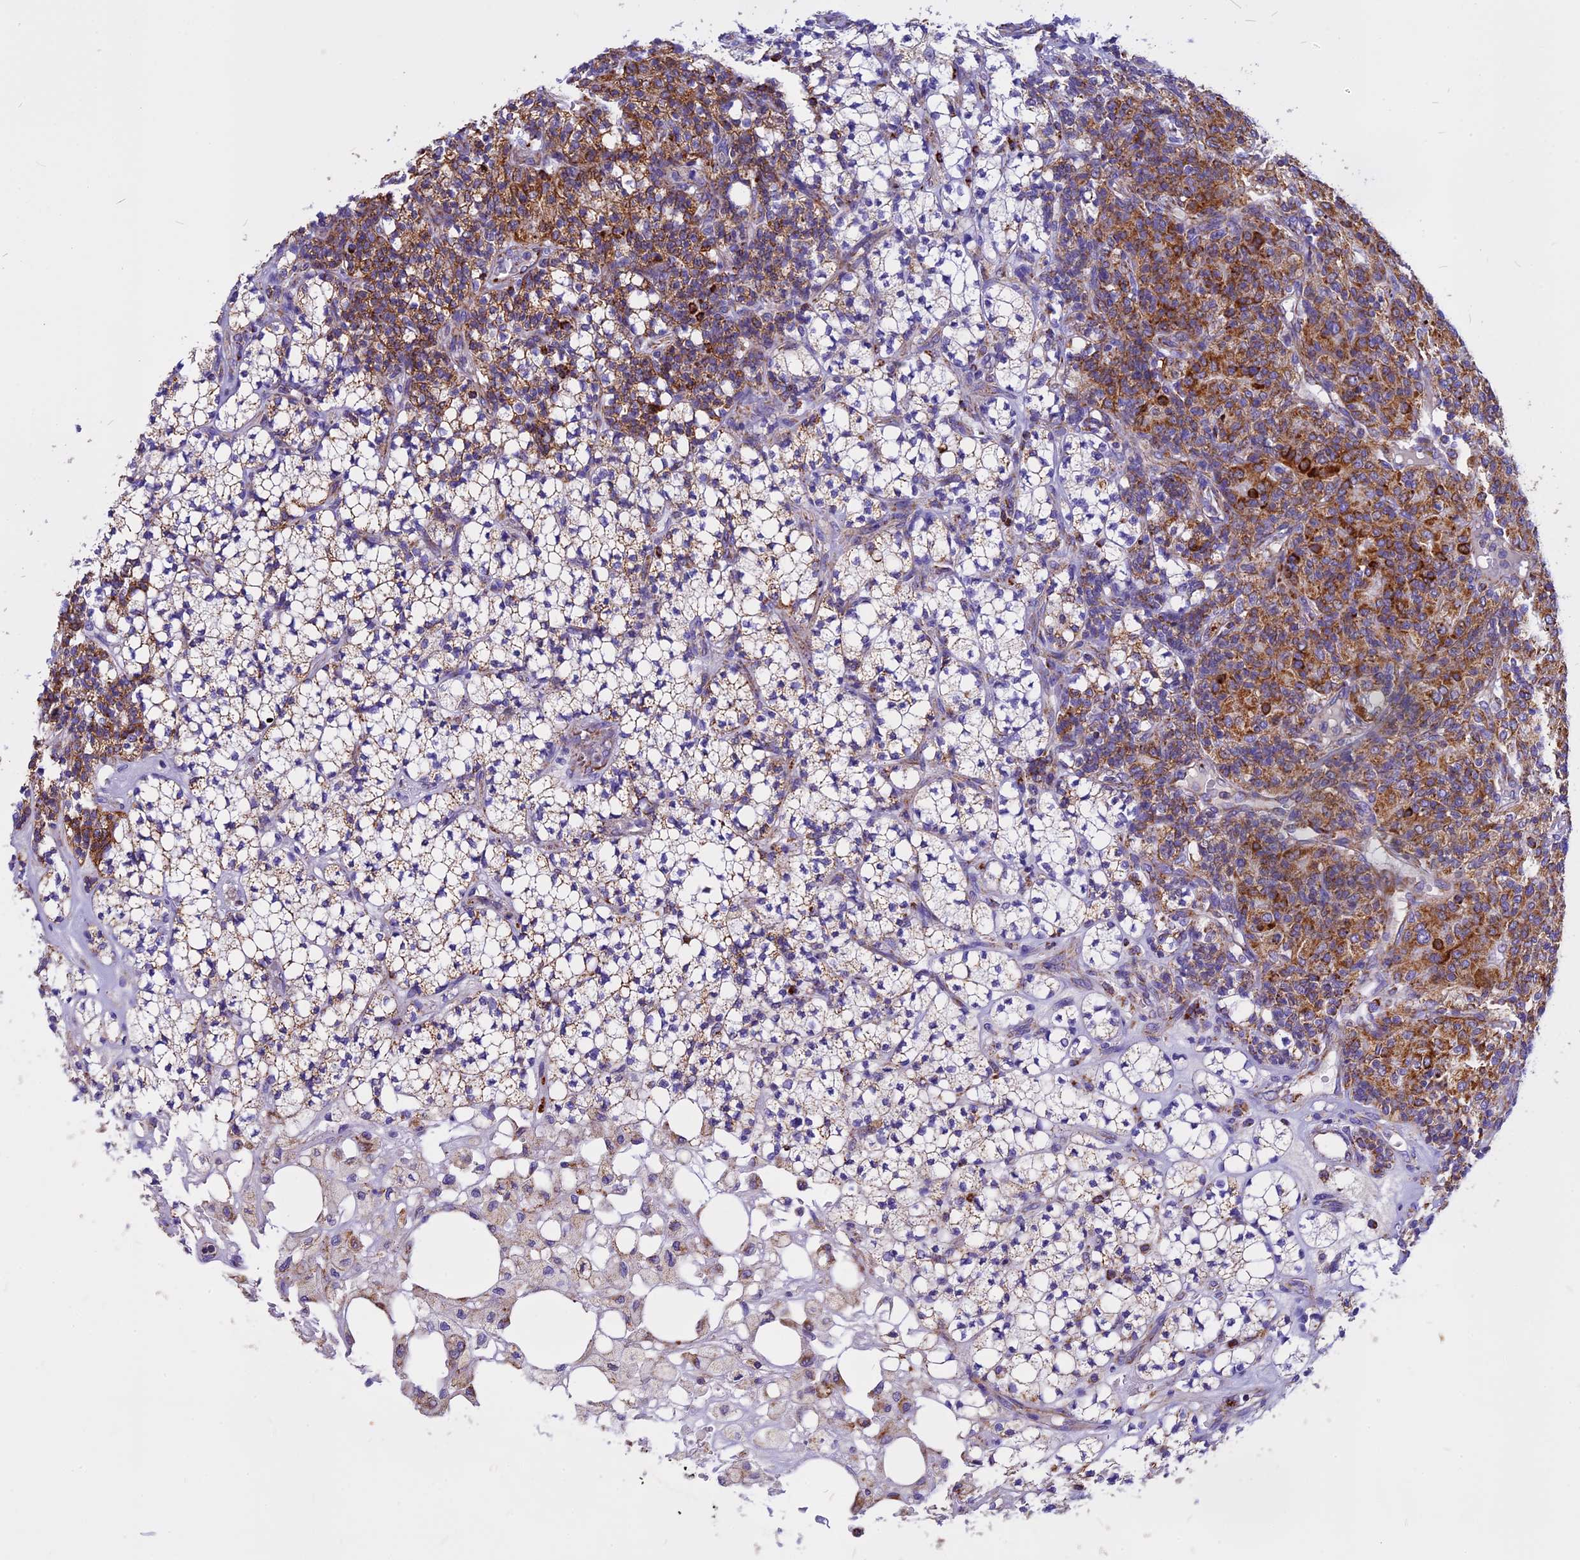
{"staining": {"intensity": "strong", "quantity": "25%-75%", "location": "cytoplasmic/membranous"}, "tissue": "renal cancer", "cell_type": "Tumor cells", "image_type": "cancer", "snomed": [{"axis": "morphology", "description": "Adenocarcinoma, NOS"}, {"axis": "topography", "description": "Kidney"}], "caption": "Tumor cells reveal high levels of strong cytoplasmic/membranous expression in approximately 25%-75% of cells in renal cancer.", "gene": "VDAC2", "patient": {"sex": "male", "age": 77}}